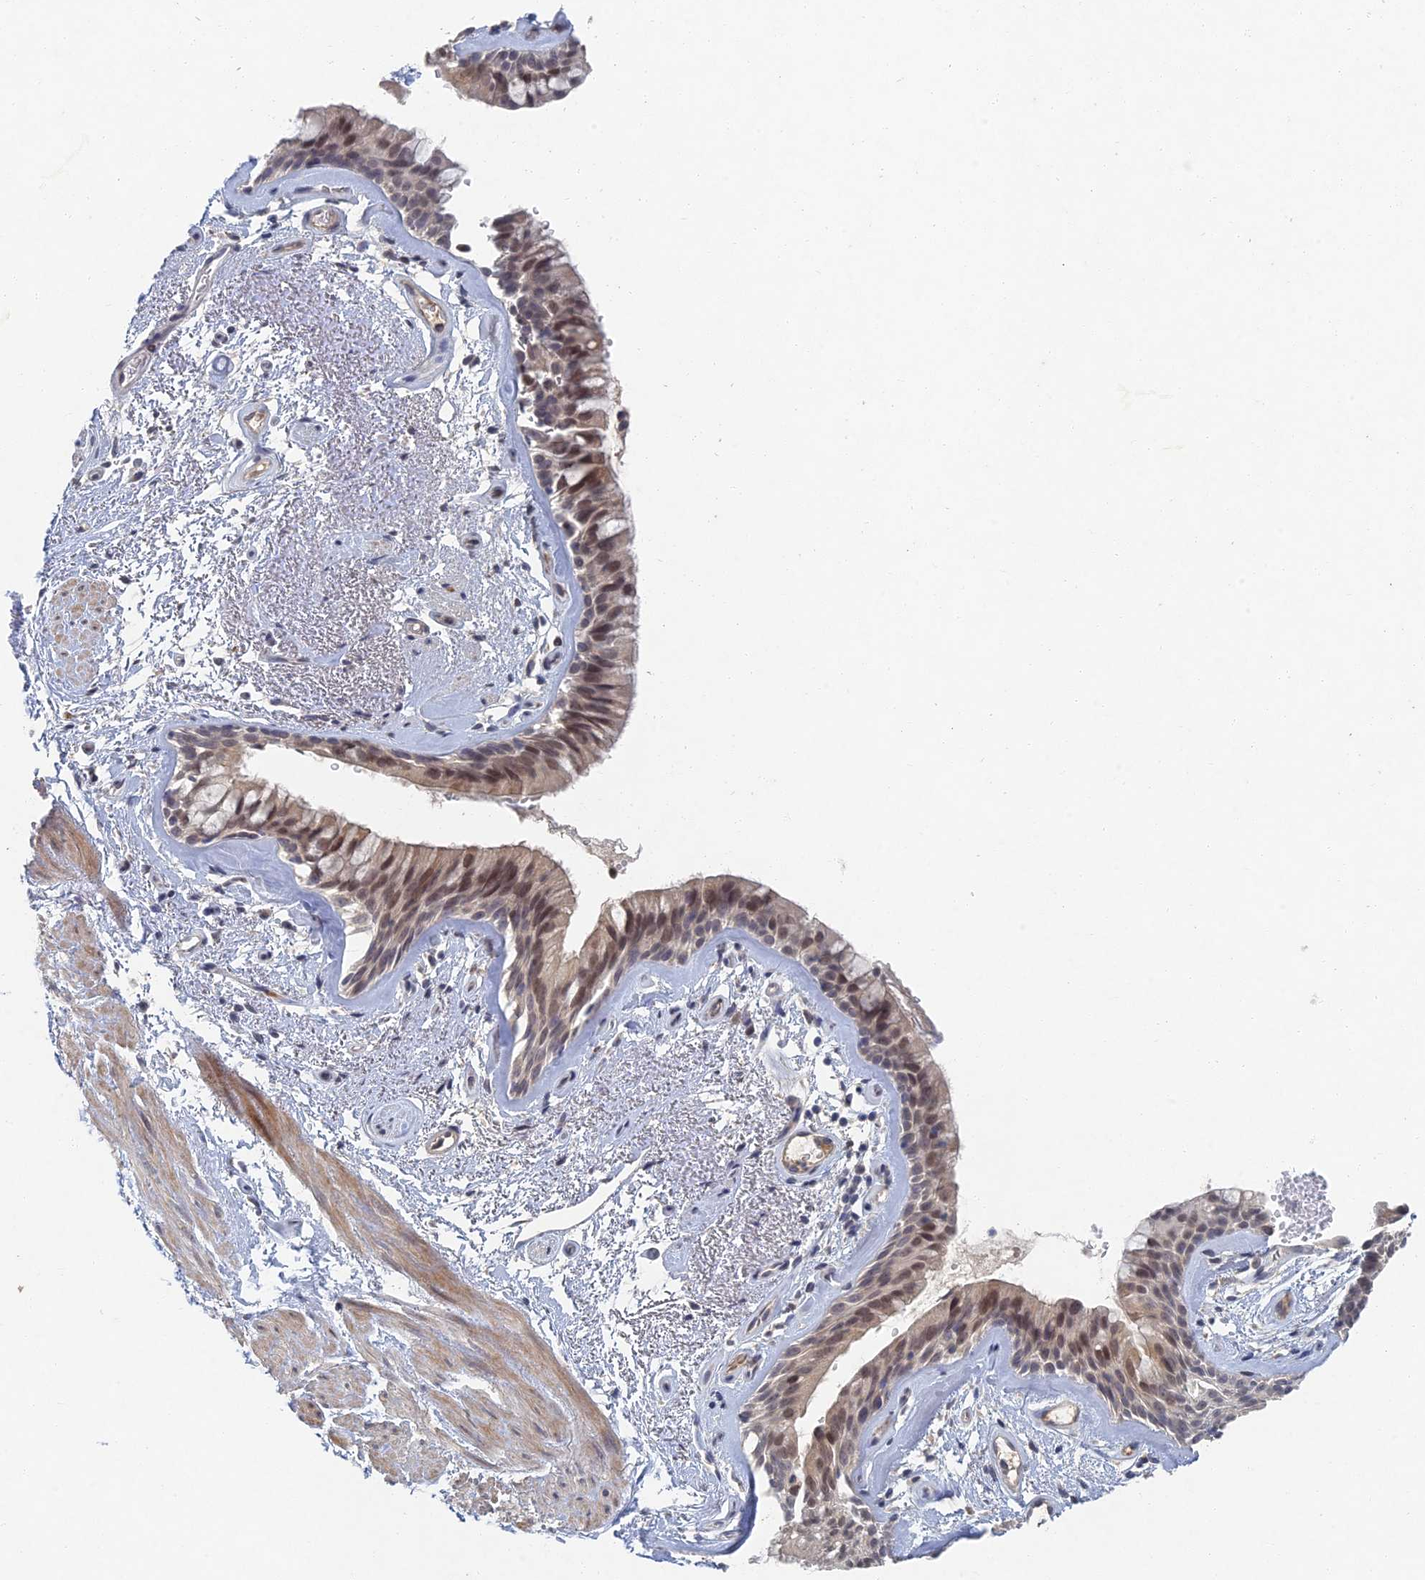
{"staining": {"intensity": "moderate", "quantity": "25%-75%", "location": "cytoplasmic/membranous,nuclear"}, "tissue": "bronchus", "cell_type": "Respiratory epithelial cells", "image_type": "normal", "snomed": [{"axis": "morphology", "description": "Normal tissue, NOS"}, {"axis": "topography", "description": "Cartilage tissue"}, {"axis": "topography", "description": "Bronchus"}], "caption": "This photomicrograph displays normal bronchus stained with IHC to label a protein in brown. The cytoplasmic/membranous,nuclear of respiratory epithelial cells show moderate positivity for the protein. Nuclei are counter-stained blue.", "gene": "GNA15", "patient": {"sex": "female", "age": 66}}